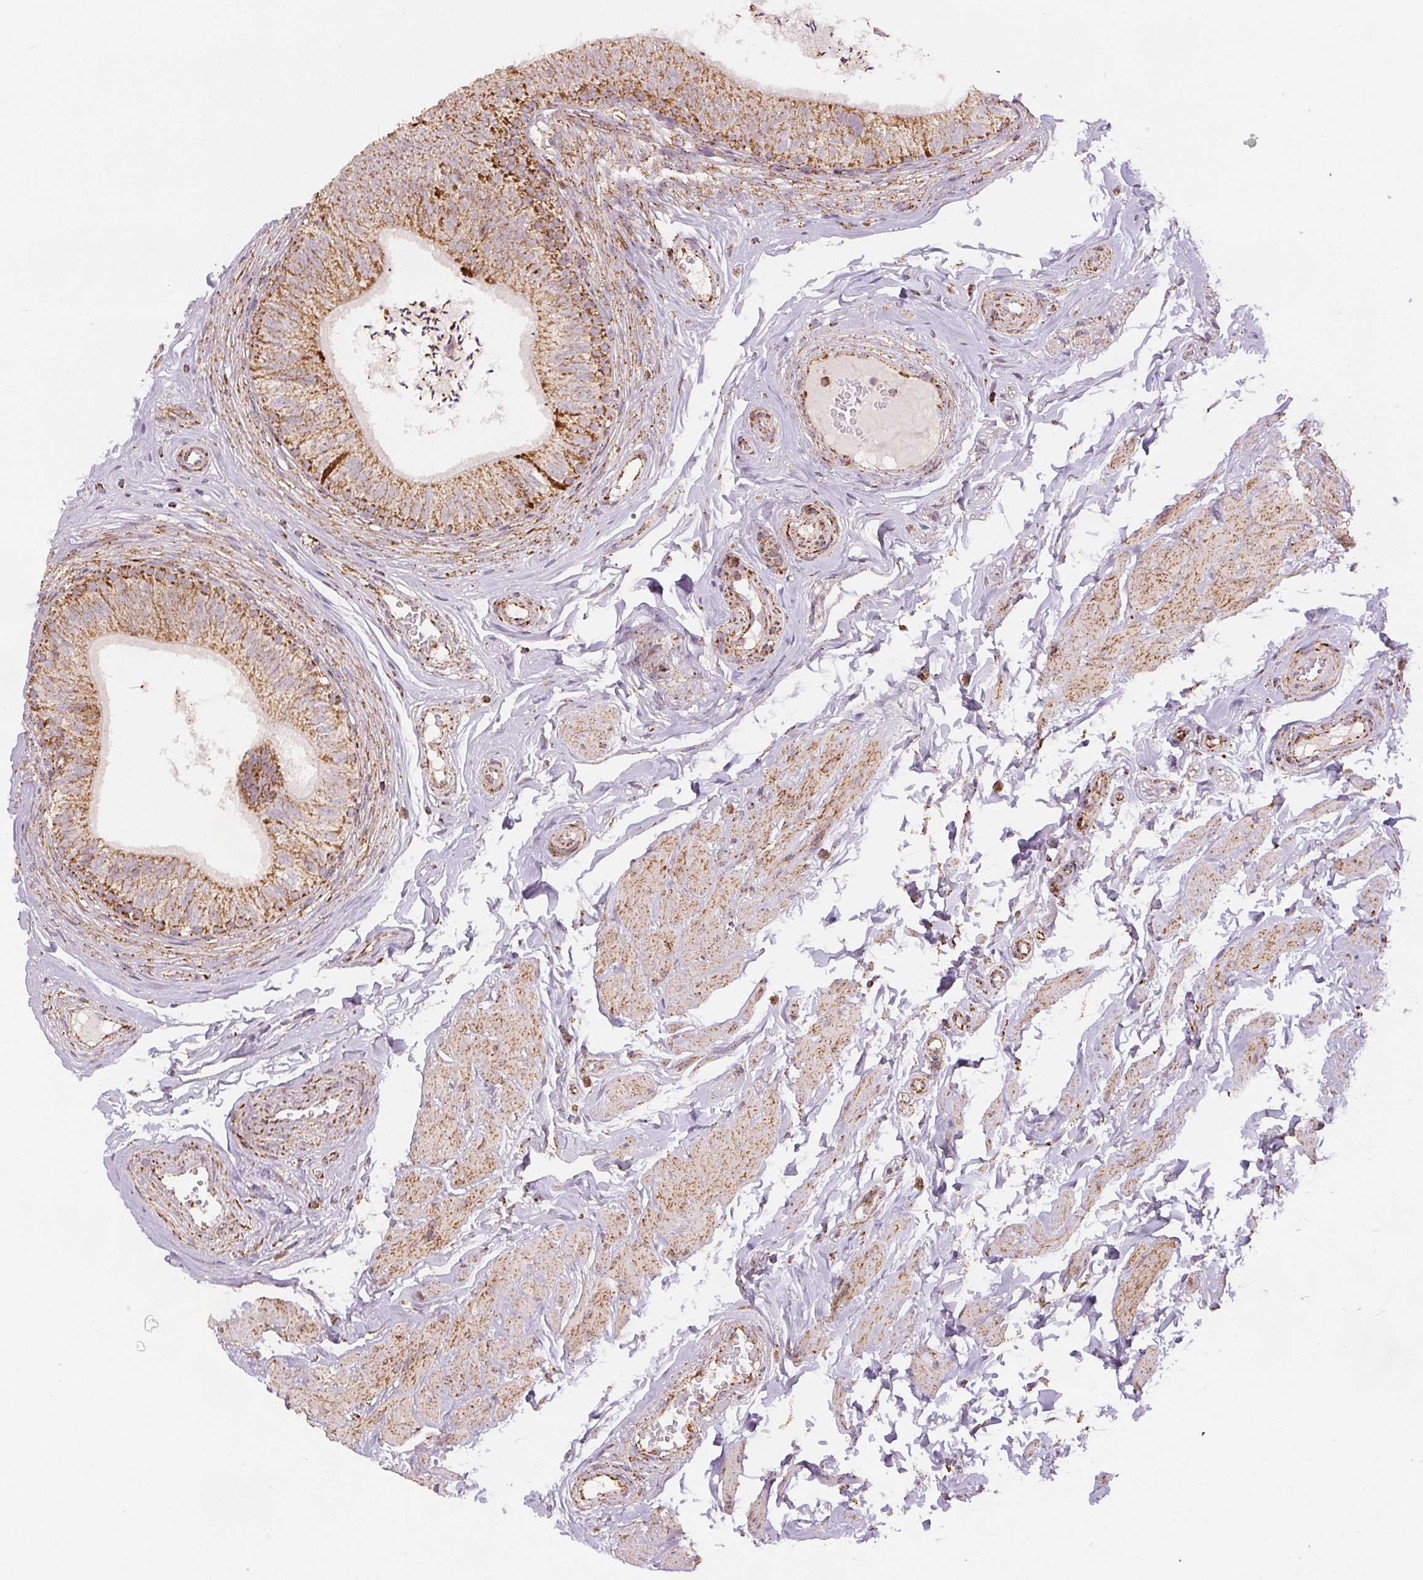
{"staining": {"intensity": "strong", "quantity": "<25%", "location": "cytoplasmic/membranous"}, "tissue": "epididymis", "cell_type": "Glandular cells", "image_type": "normal", "snomed": [{"axis": "morphology", "description": "Normal tissue, NOS"}, {"axis": "topography", "description": "Epididymis, spermatic cord, NOS"}, {"axis": "topography", "description": "Epididymis"}, {"axis": "topography", "description": "Peripheral nerve tissue"}], "caption": "Immunohistochemistry (IHC) micrograph of unremarkable human epididymis stained for a protein (brown), which displays medium levels of strong cytoplasmic/membranous staining in about <25% of glandular cells.", "gene": "SDHB", "patient": {"sex": "male", "age": 29}}